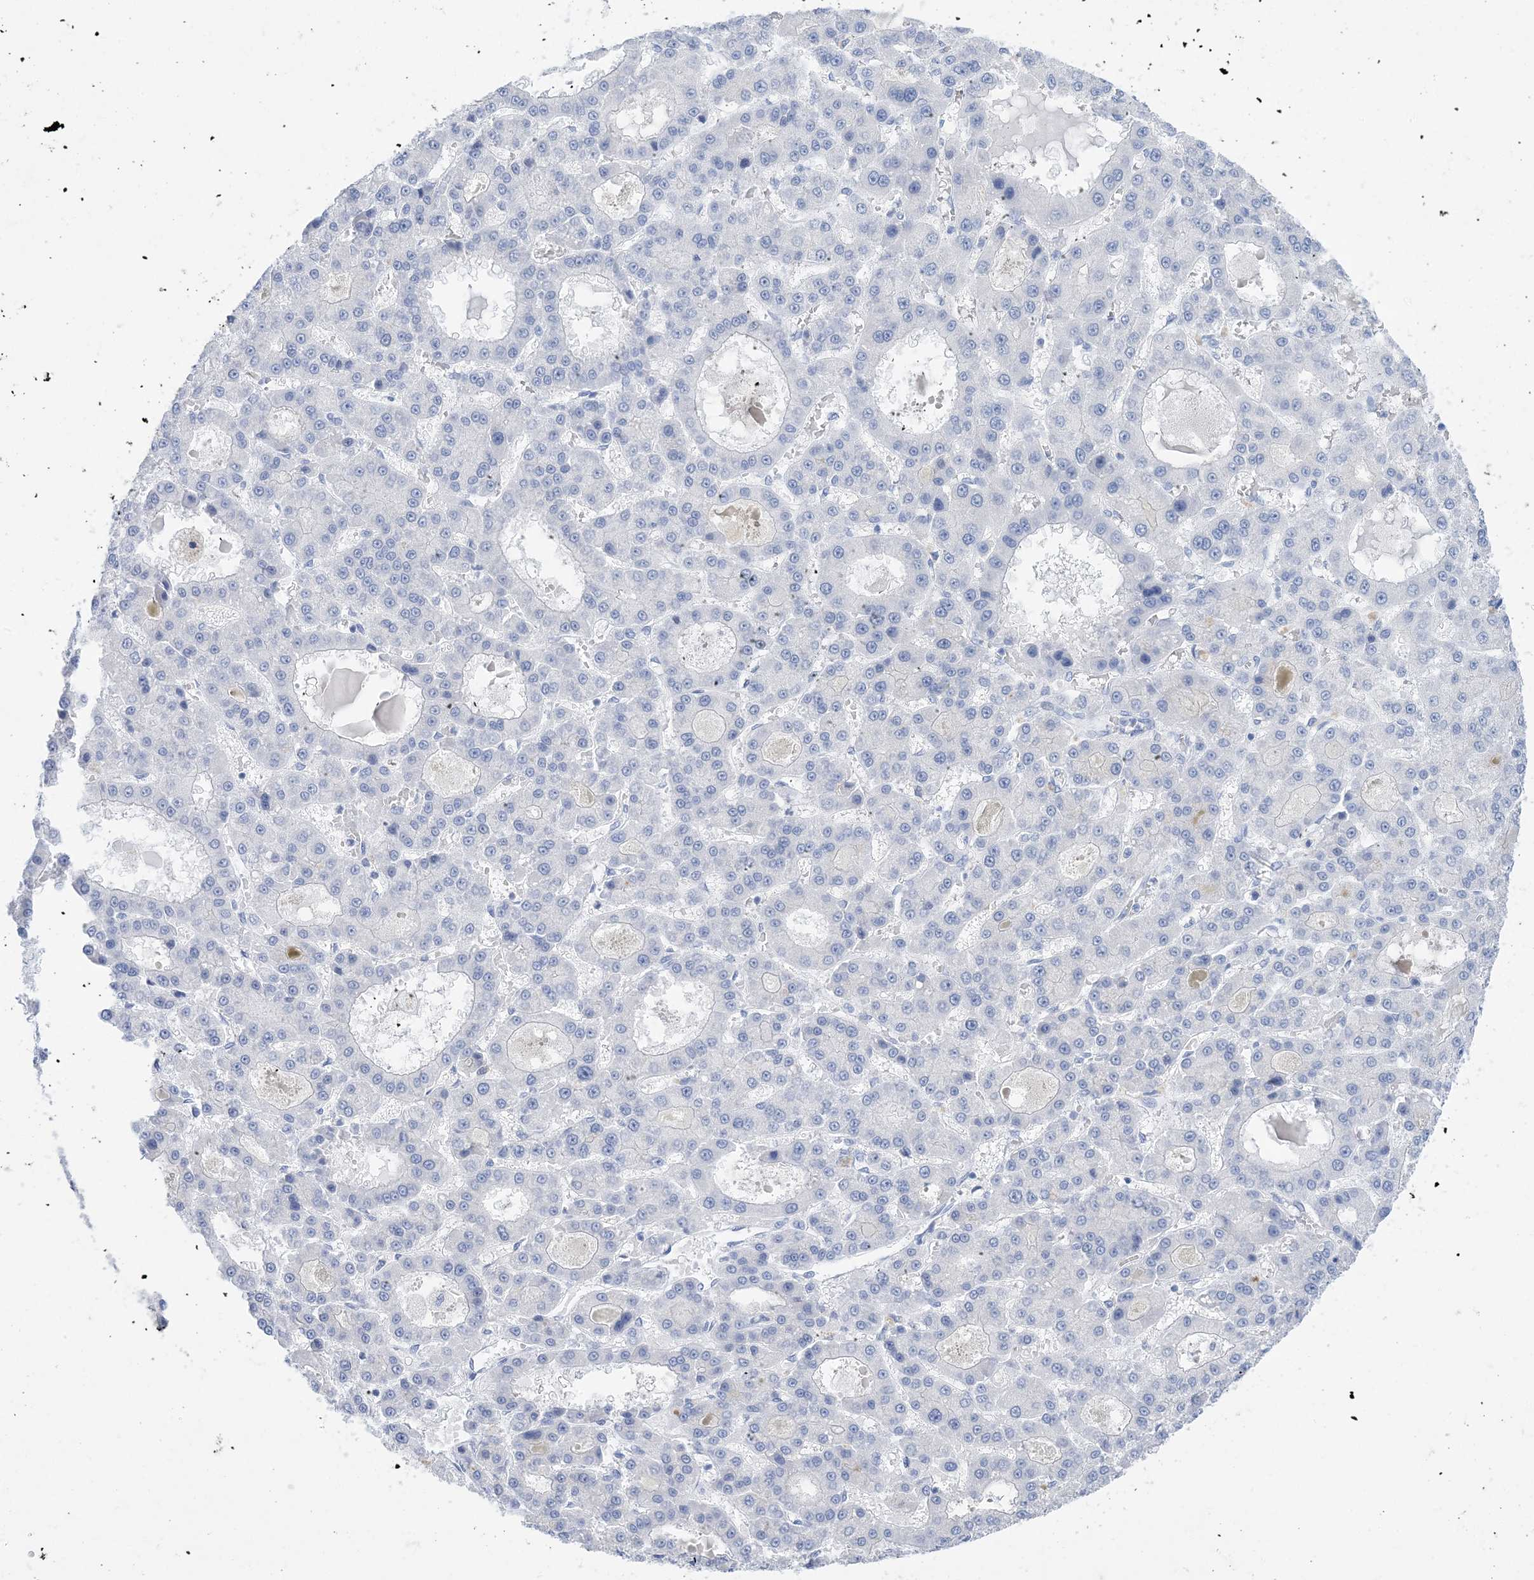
{"staining": {"intensity": "negative", "quantity": "none", "location": "none"}, "tissue": "liver cancer", "cell_type": "Tumor cells", "image_type": "cancer", "snomed": [{"axis": "morphology", "description": "Carcinoma, Hepatocellular, NOS"}, {"axis": "topography", "description": "Liver"}], "caption": "IHC of human hepatocellular carcinoma (liver) exhibits no expression in tumor cells. (DAB (3,3'-diaminobenzidine) IHC, high magnification).", "gene": "SH3YL1", "patient": {"sex": "male", "age": 70}}